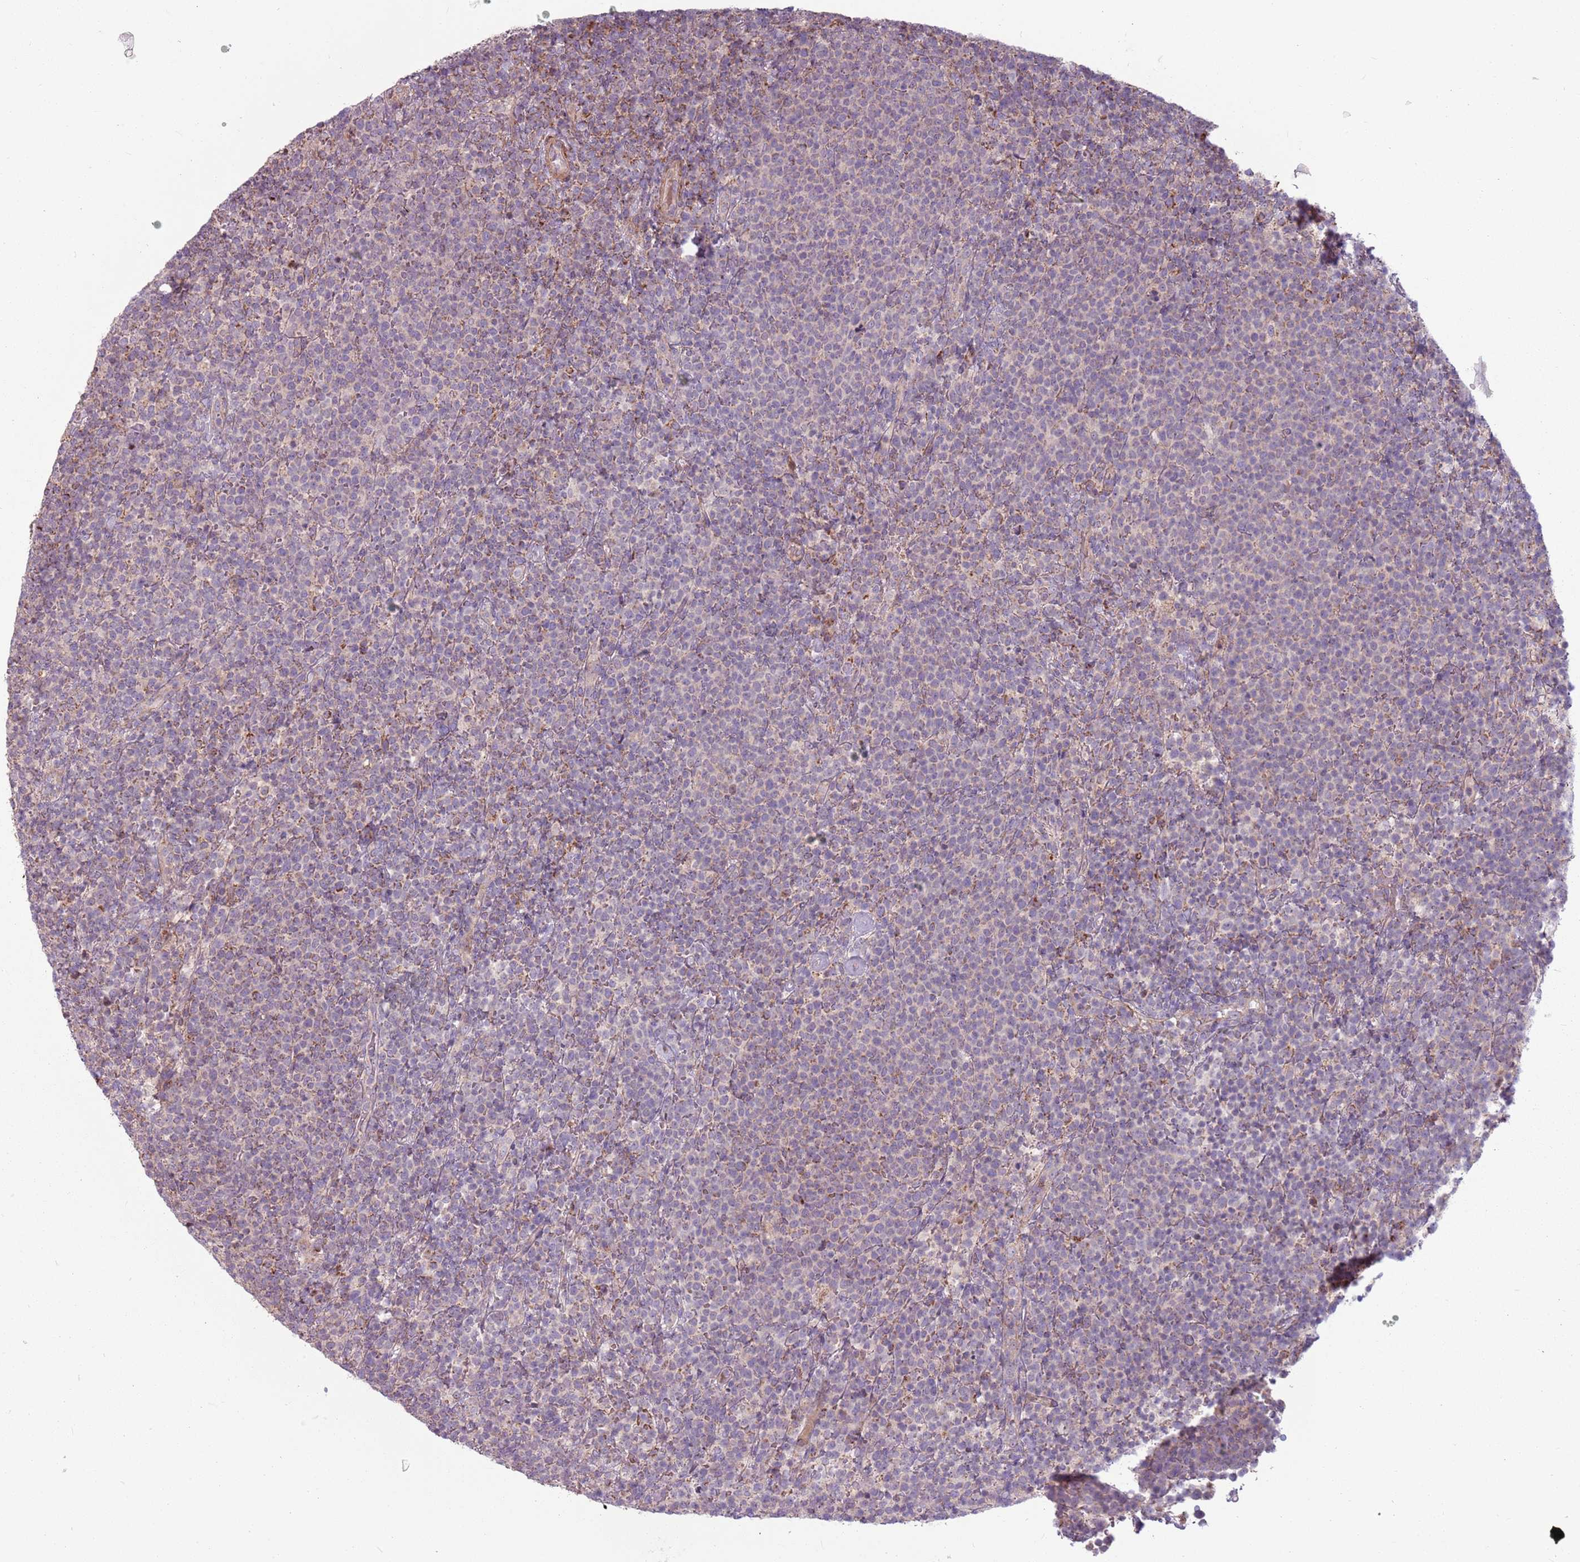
{"staining": {"intensity": "weak", "quantity": "<25%", "location": "cytoplasmic/membranous"}, "tissue": "lymphoma", "cell_type": "Tumor cells", "image_type": "cancer", "snomed": [{"axis": "morphology", "description": "Malignant lymphoma, non-Hodgkin's type, High grade"}, {"axis": "topography", "description": "Lymph node"}], "caption": "This photomicrograph is of malignant lymphoma, non-Hodgkin's type (high-grade) stained with immunohistochemistry (IHC) to label a protein in brown with the nuclei are counter-stained blue. There is no staining in tumor cells.", "gene": "ZNF530", "patient": {"sex": "male", "age": 61}}